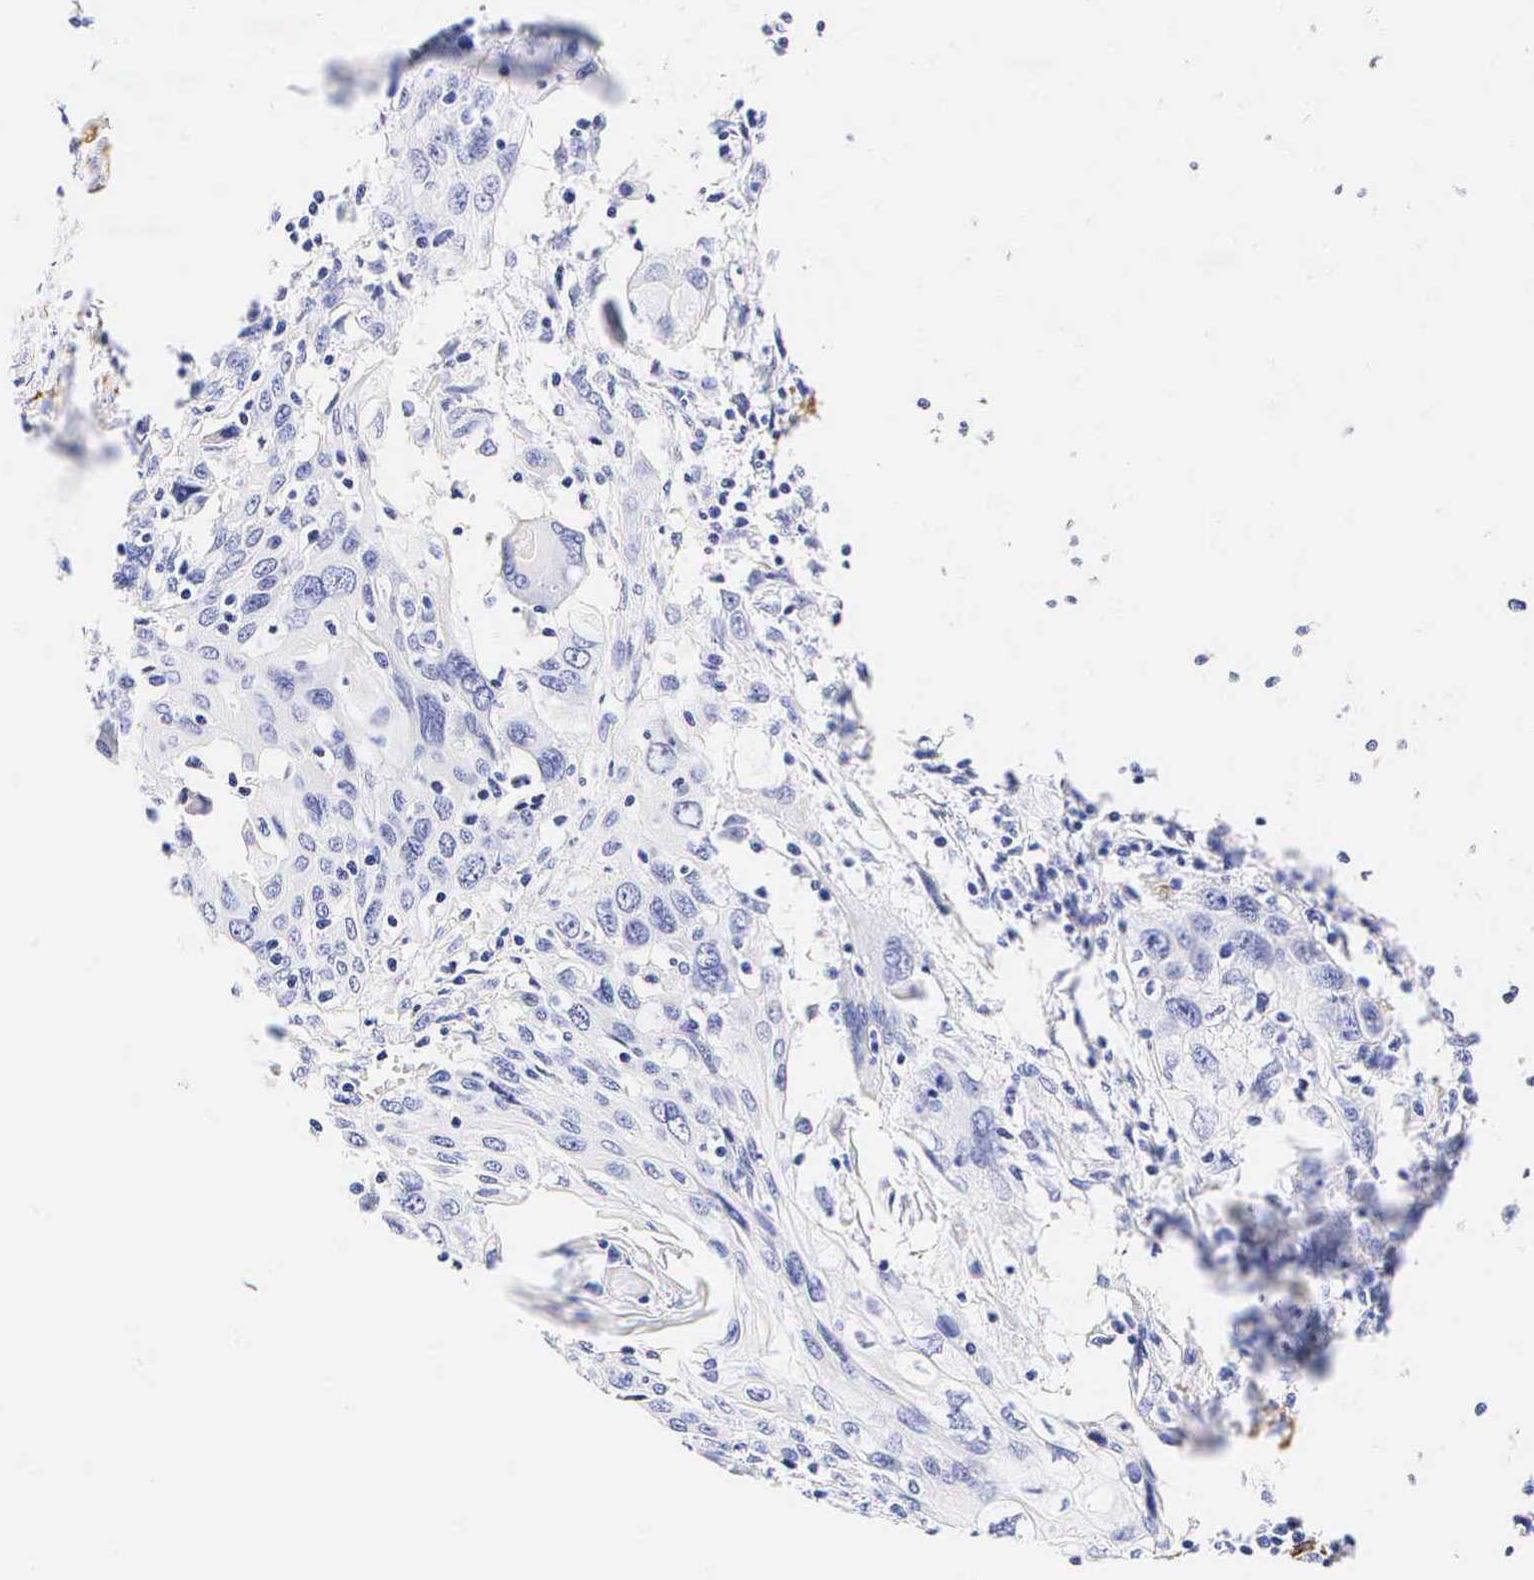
{"staining": {"intensity": "negative", "quantity": "none", "location": "none"}, "tissue": "cervical cancer", "cell_type": "Tumor cells", "image_type": "cancer", "snomed": [{"axis": "morphology", "description": "Squamous cell carcinoma, NOS"}, {"axis": "topography", "description": "Cervix"}], "caption": "An immunohistochemistry (IHC) micrograph of cervical squamous cell carcinoma is shown. There is no staining in tumor cells of cervical squamous cell carcinoma.", "gene": "CALD1", "patient": {"sex": "female", "age": 54}}